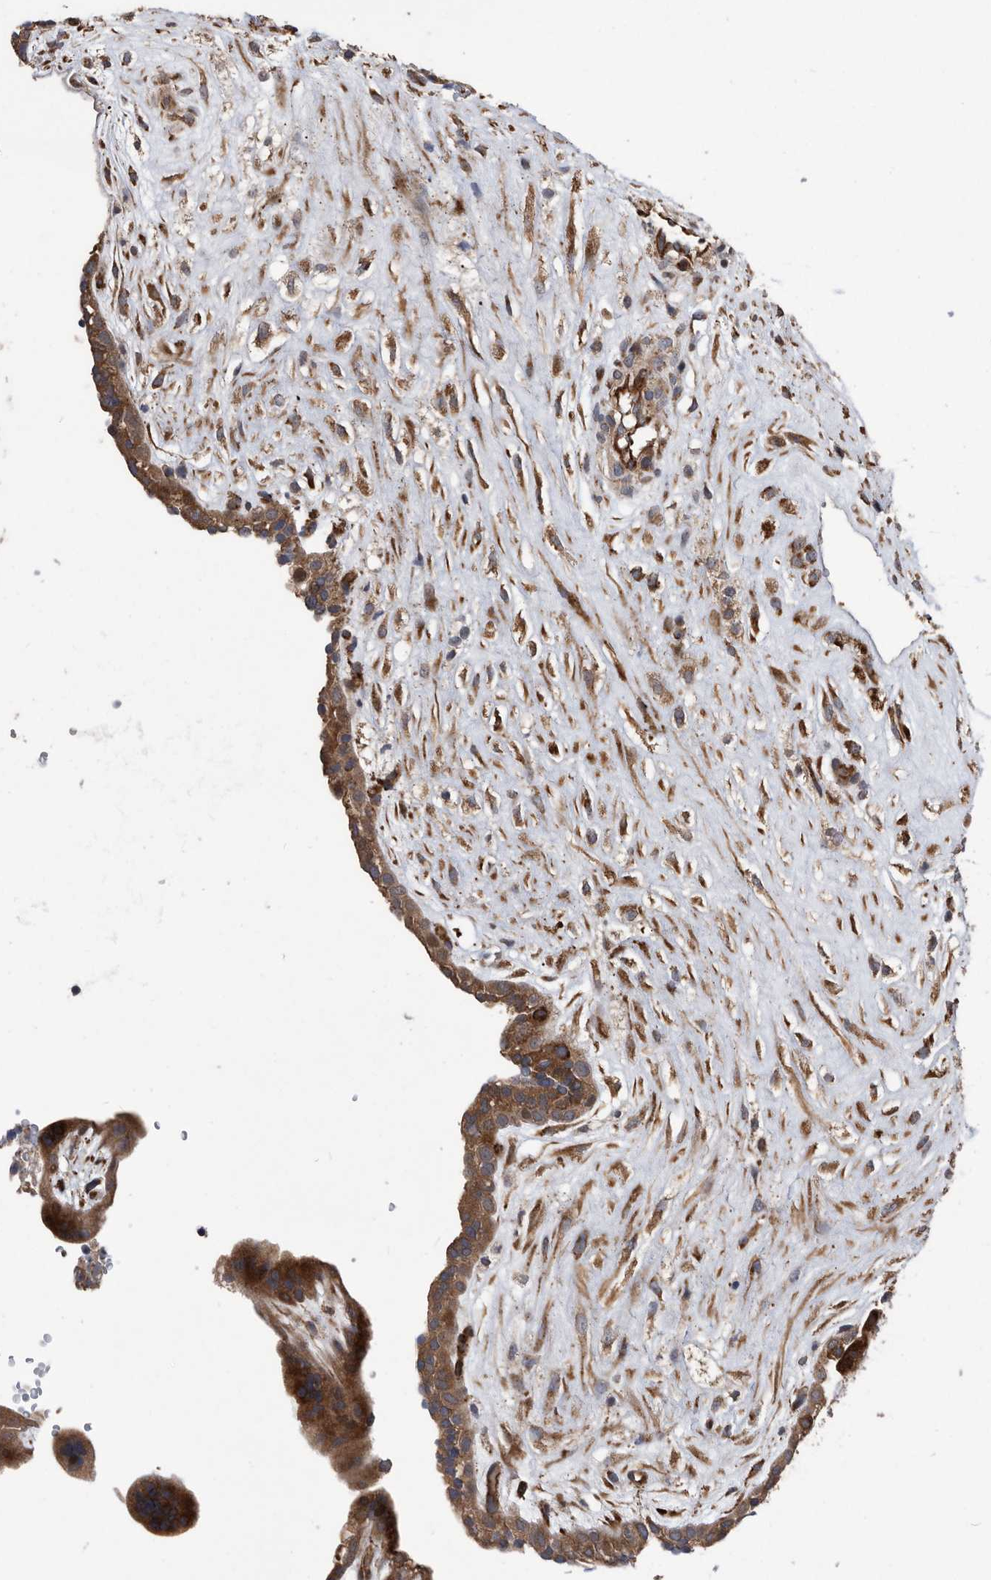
{"staining": {"intensity": "strong", "quantity": ">75%", "location": "cytoplasmic/membranous"}, "tissue": "placenta", "cell_type": "Trophoblastic cells", "image_type": "normal", "snomed": [{"axis": "morphology", "description": "Normal tissue, NOS"}, {"axis": "topography", "description": "Placenta"}], "caption": "Trophoblastic cells exhibit high levels of strong cytoplasmic/membranous expression in approximately >75% of cells in benign human placenta. Using DAB (3,3'-diaminobenzidine) (brown) and hematoxylin (blue) stains, captured at high magnification using brightfield microscopy.", "gene": "SERINC2", "patient": {"sex": "female", "age": 18}}